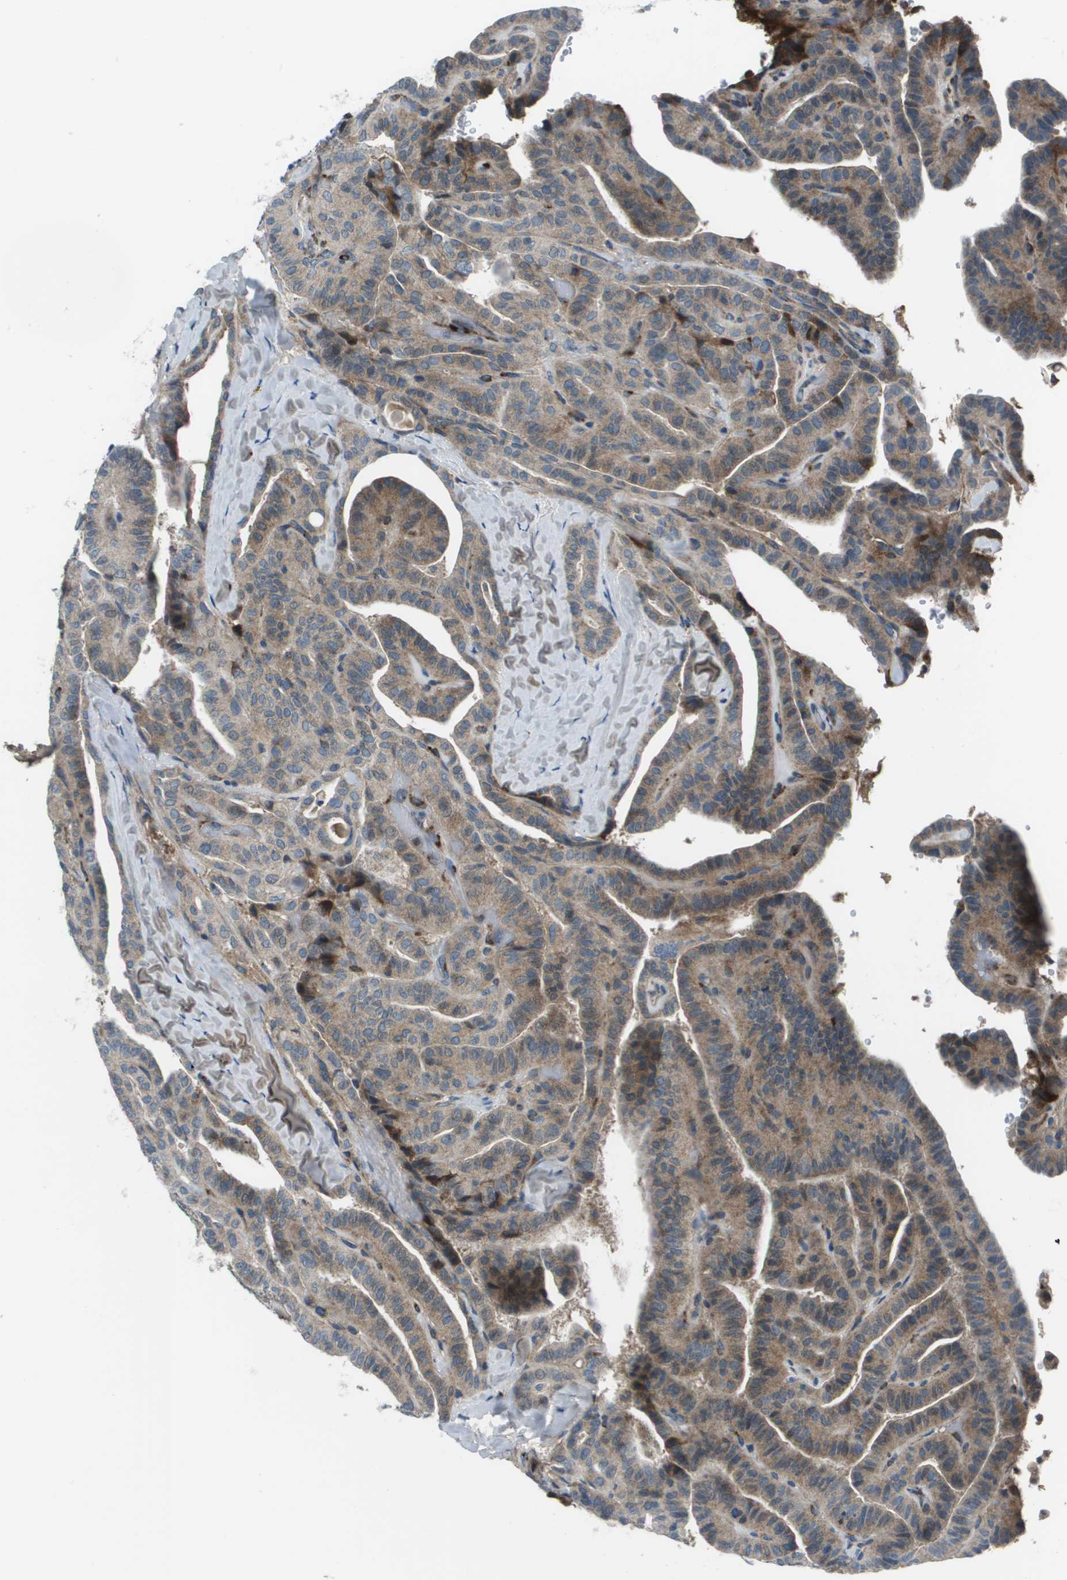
{"staining": {"intensity": "weak", "quantity": "25%-75%", "location": "cytoplasmic/membranous"}, "tissue": "thyroid cancer", "cell_type": "Tumor cells", "image_type": "cancer", "snomed": [{"axis": "morphology", "description": "Papillary adenocarcinoma, NOS"}, {"axis": "topography", "description": "Thyroid gland"}], "caption": "The histopathology image exhibits staining of thyroid cancer, revealing weak cytoplasmic/membranous protein positivity (brown color) within tumor cells.", "gene": "PCOLCE", "patient": {"sex": "male", "age": 77}}